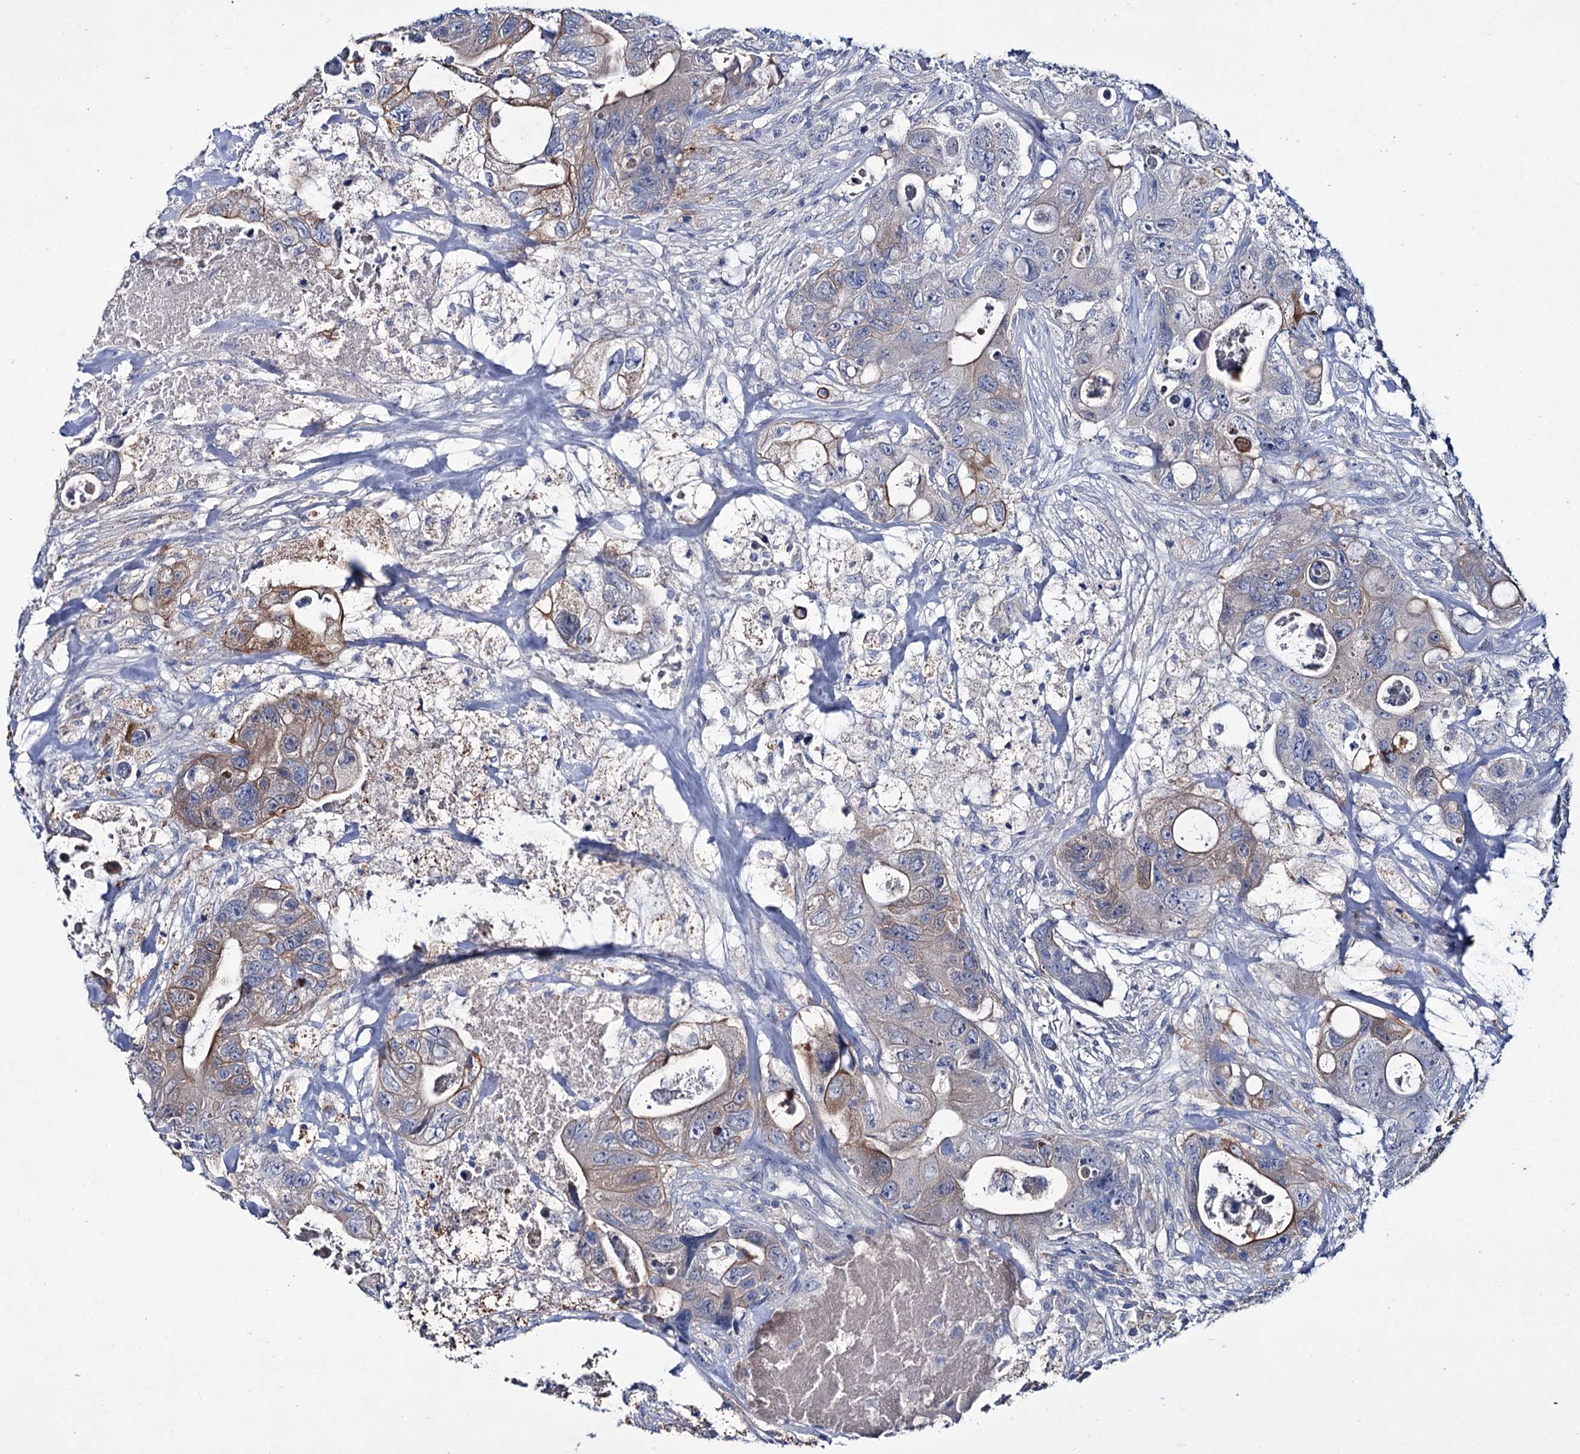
{"staining": {"intensity": "weak", "quantity": "25%-75%", "location": "cytoplasmic/membranous"}, "tissue": "colorectal cancer", "cell_type": "Tumor cells", "image_type": "cancer", "snomed": [{"axis": "morphology", "description": "Adenocarcinoma, NOS"}, {"axis": "topography", "description": "Colon"}], "caption": "Colorectal cancer (adenocarcinoma) tissue exhibits weak cytoplasmic/membranous positivity in approximately 25%-75% of tumor cells (DAB IHC, brown staining for protein, blue staining for nuclei).", "gene": "LYZL4", "patient": {"sex": "female", "age": 46}}